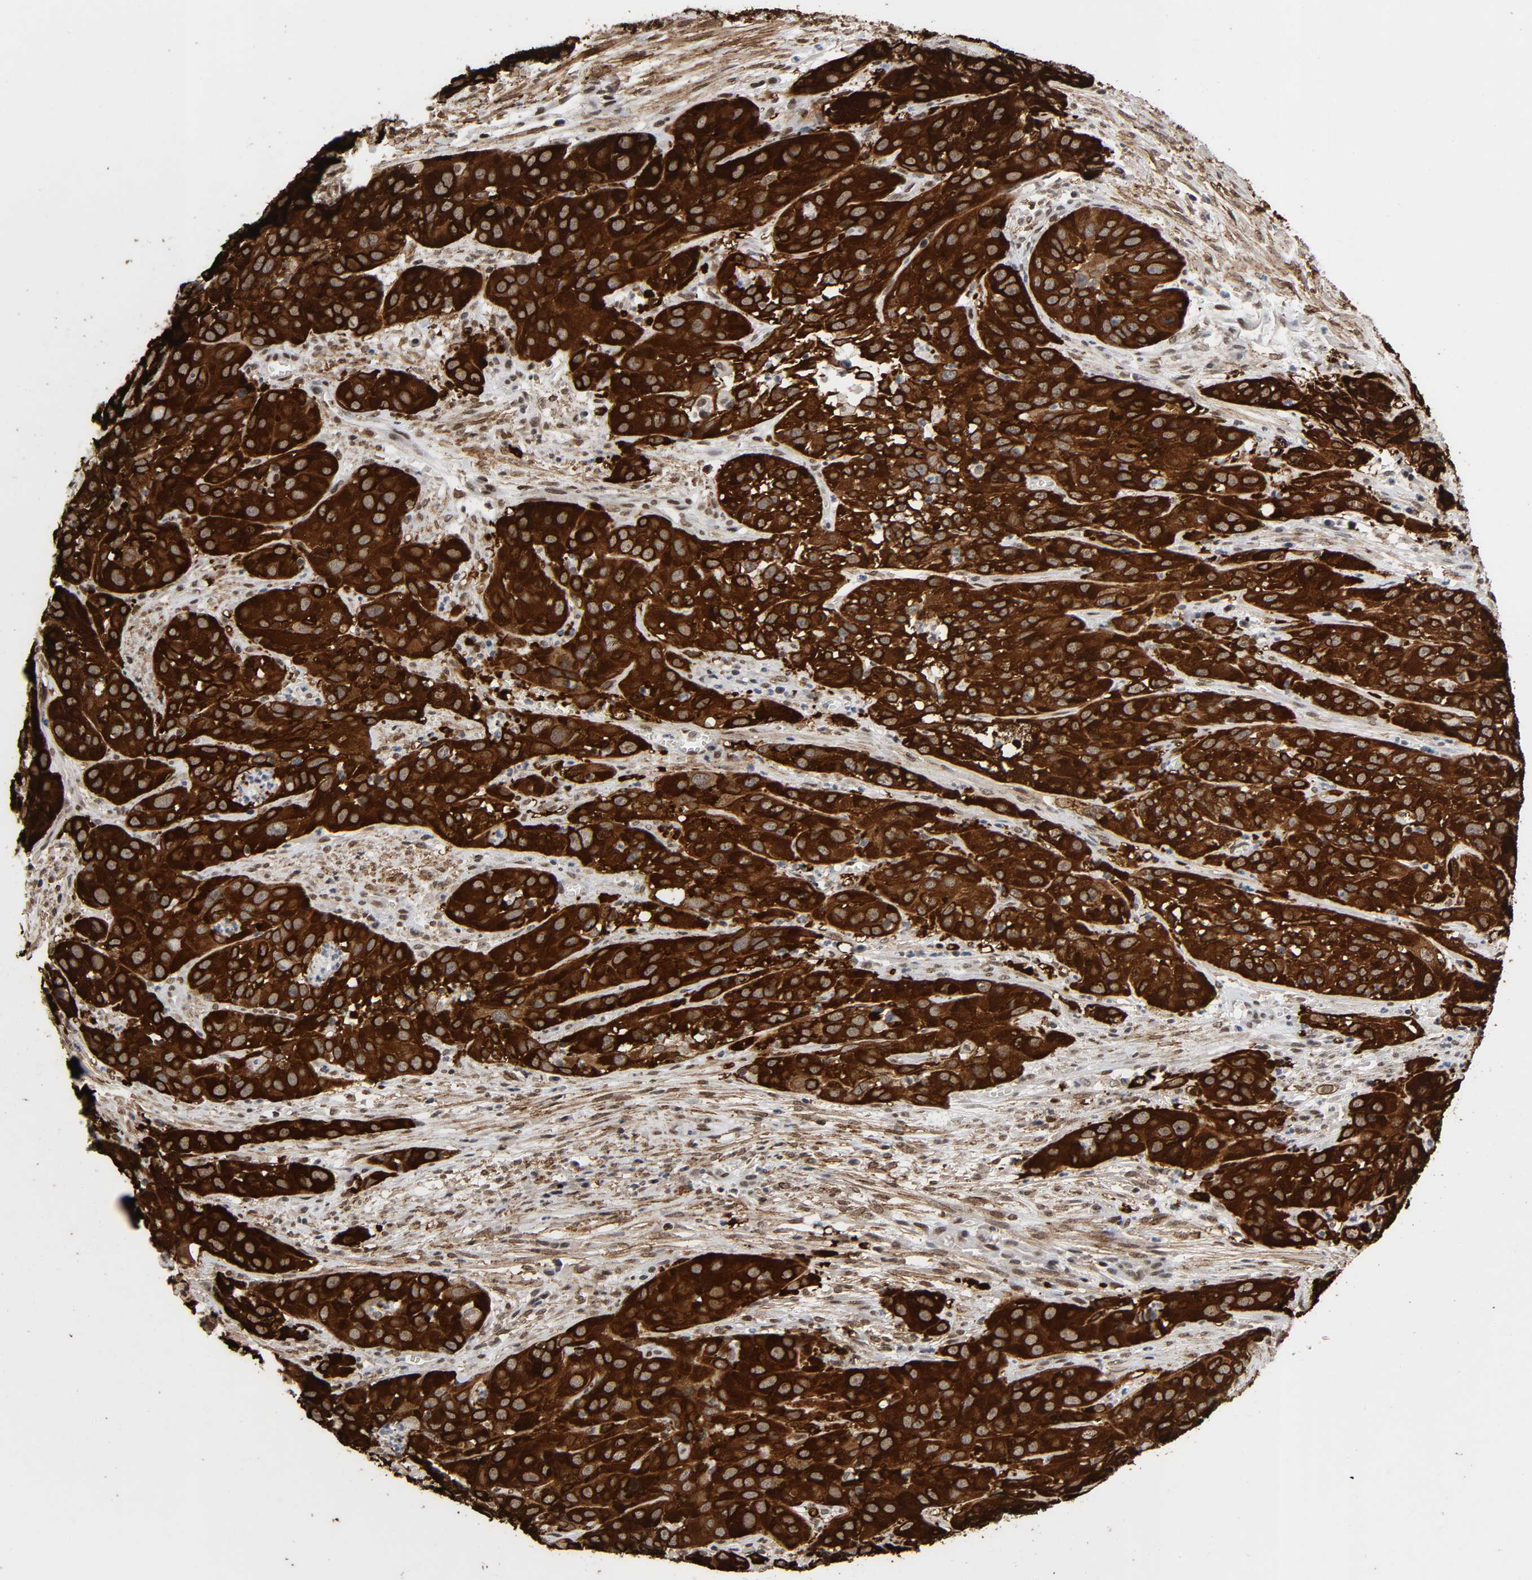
{"staining": {"intensity": "strong", "quantity": ">75%", "location": "cytoplasmic/membranous"}, "tissue": "cervical cancer", "cell_type": "Tumor cells", "image_type": "cancer", "snomed": [{"axis": "morphology", "description": "Squamous cell carcinoma, NOS"}, {"axis": "topography", "description": "Cervix"}], "caption": "Immunohistochemical staining of cervical cancer exhibits strong cytoplasmic/membranous protein expression in approximately >75% of tumor cells. (brown staining indicates protein expression, while blue staining denotes nuclei).", "gene": "AHNAK2", "patient": {"sex": "female", "age": 32}}